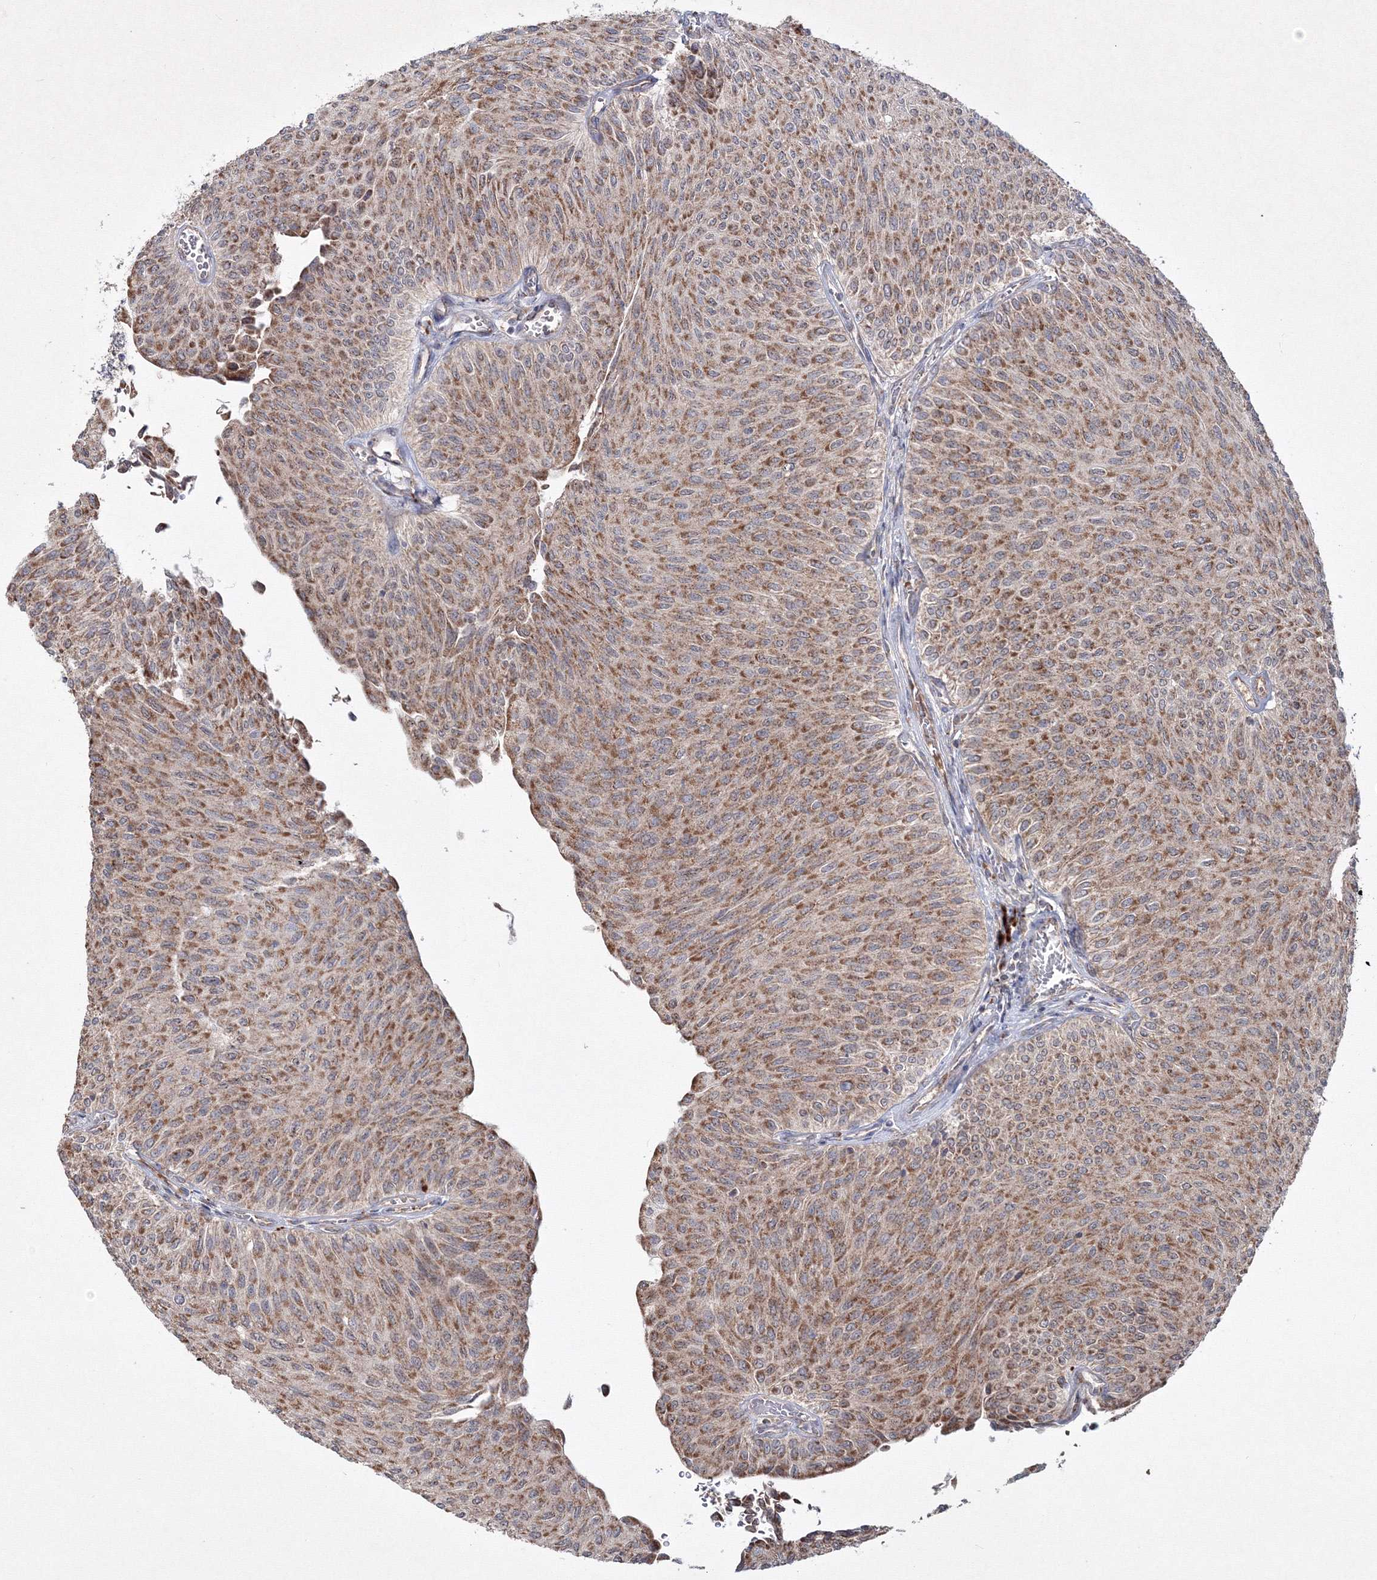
{"staining": {"intensity": "moderate", "quantity": ">75%", "location": "cytoplasmic/membranous"}, "tissue": "urothelial cancer", "cell_type": "Tumor cells", "image_type": "cancer", "snomed": [{"axis": "morphology", "description": "Urothelial carcinoma, Low grade"}, {"axis": "topography", "description": "Urinary bladder"}], "caption": "This image displays IHC staining of human urothelial cancer, with medium moderate cytoplasmic/membranous staining in about >75% of tumor cells.", "gene": "PEX13", "patient": {"sex": "male", "age": 78}}